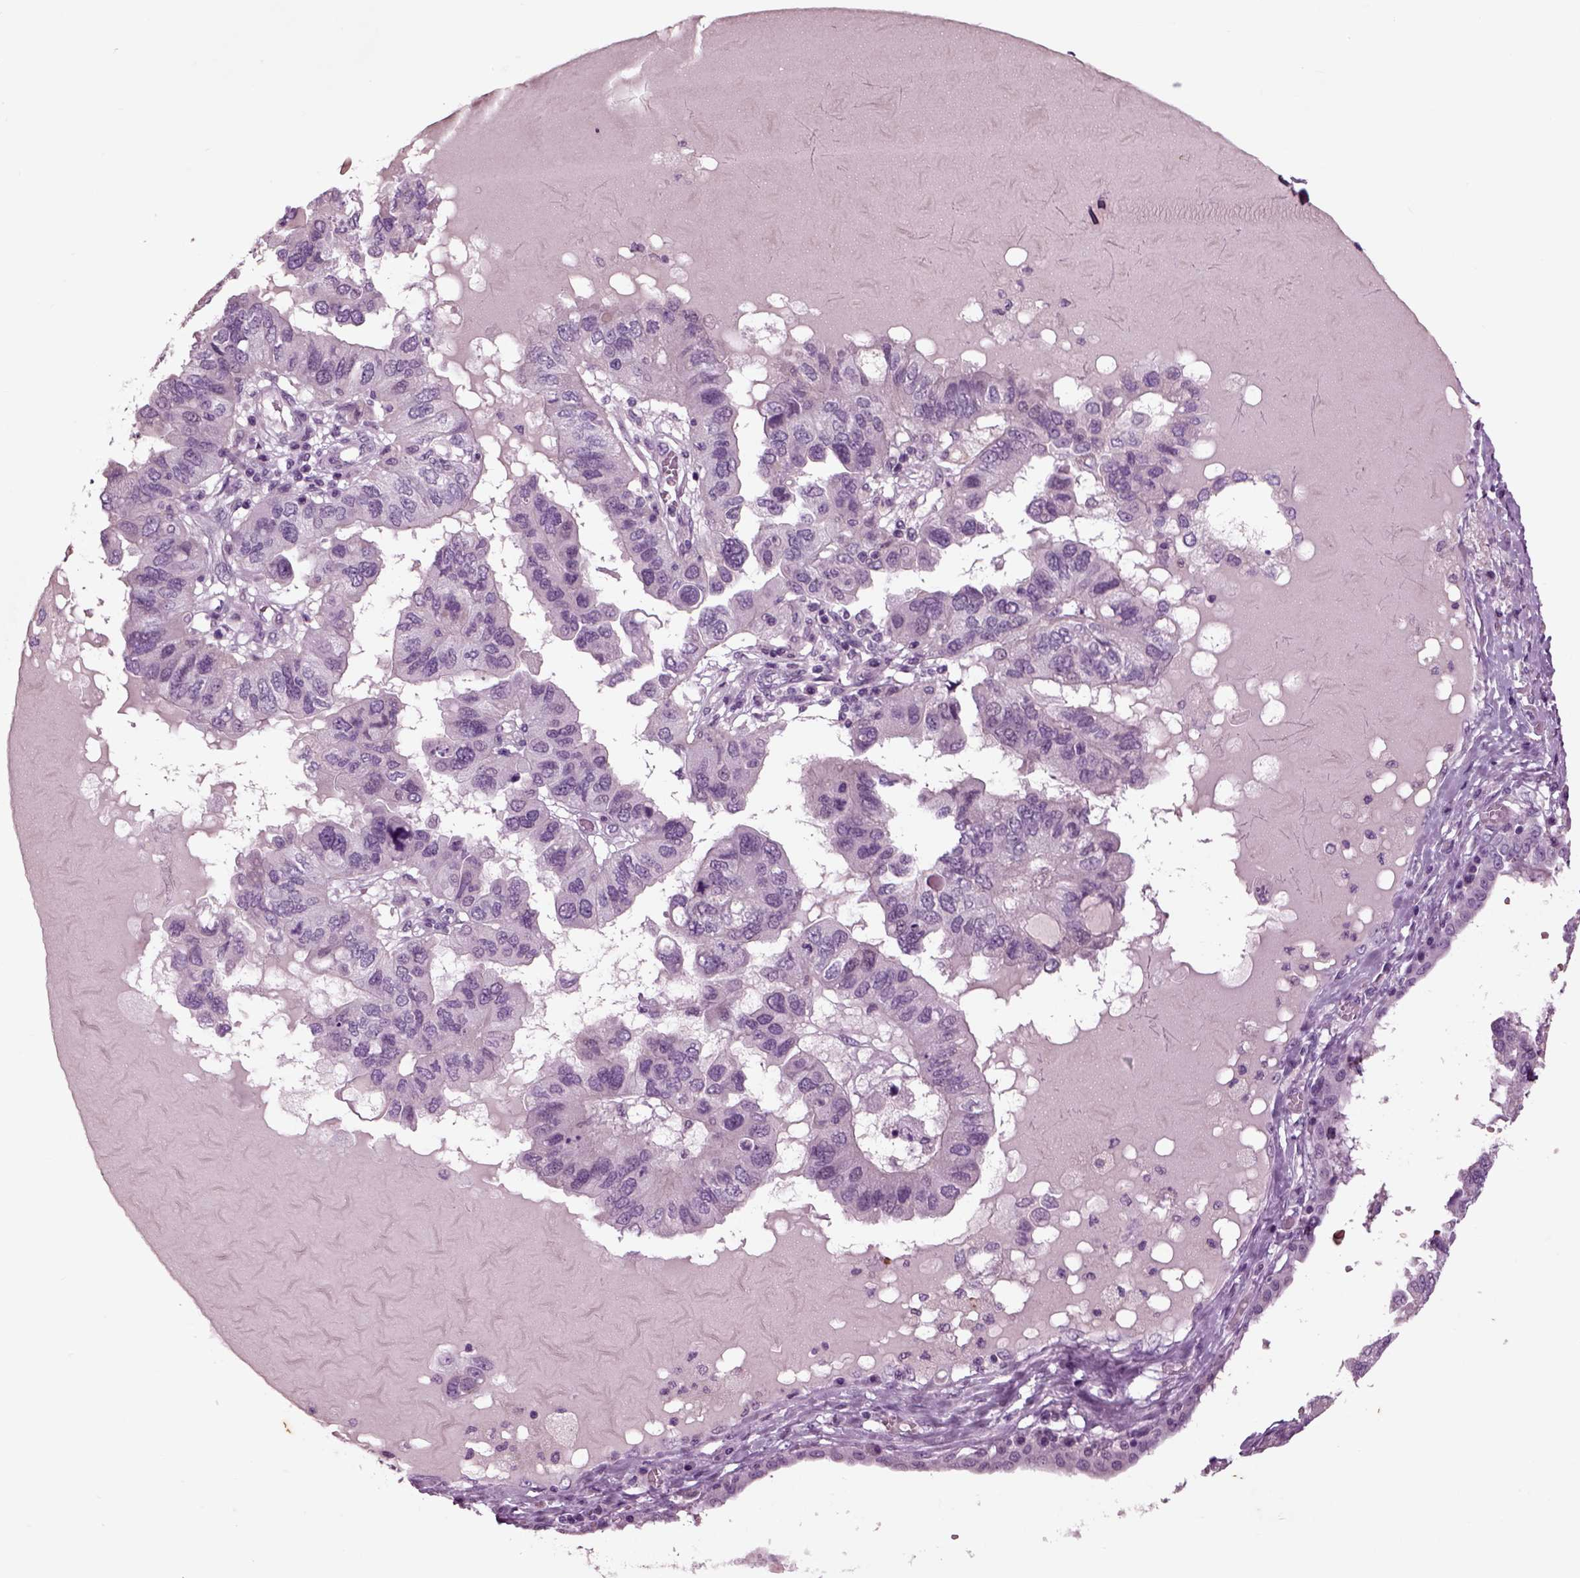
{"staining": {"intensity": "negative", "quantity": "none", "location": "none"}, "tissue": "ovarian cancer", "cell_type": "Tumor cells", "image_type": "cancer", "snomed": [{"axis": "morphology", "description": "Cystadenocarcinoma, serous, NOS"}, {"axis": "topography", "description": "Ovary"}], "caption": "Ovarian cancer (serous cystadenocarcinoma) was stained to show a protein in brown. There is no significant positivity in tumor cells. (Immunohistochemistry, brightfield microscopy, high magnification).", "gene": "CHGB", "patient": {"sex": "female", "age": 79}}